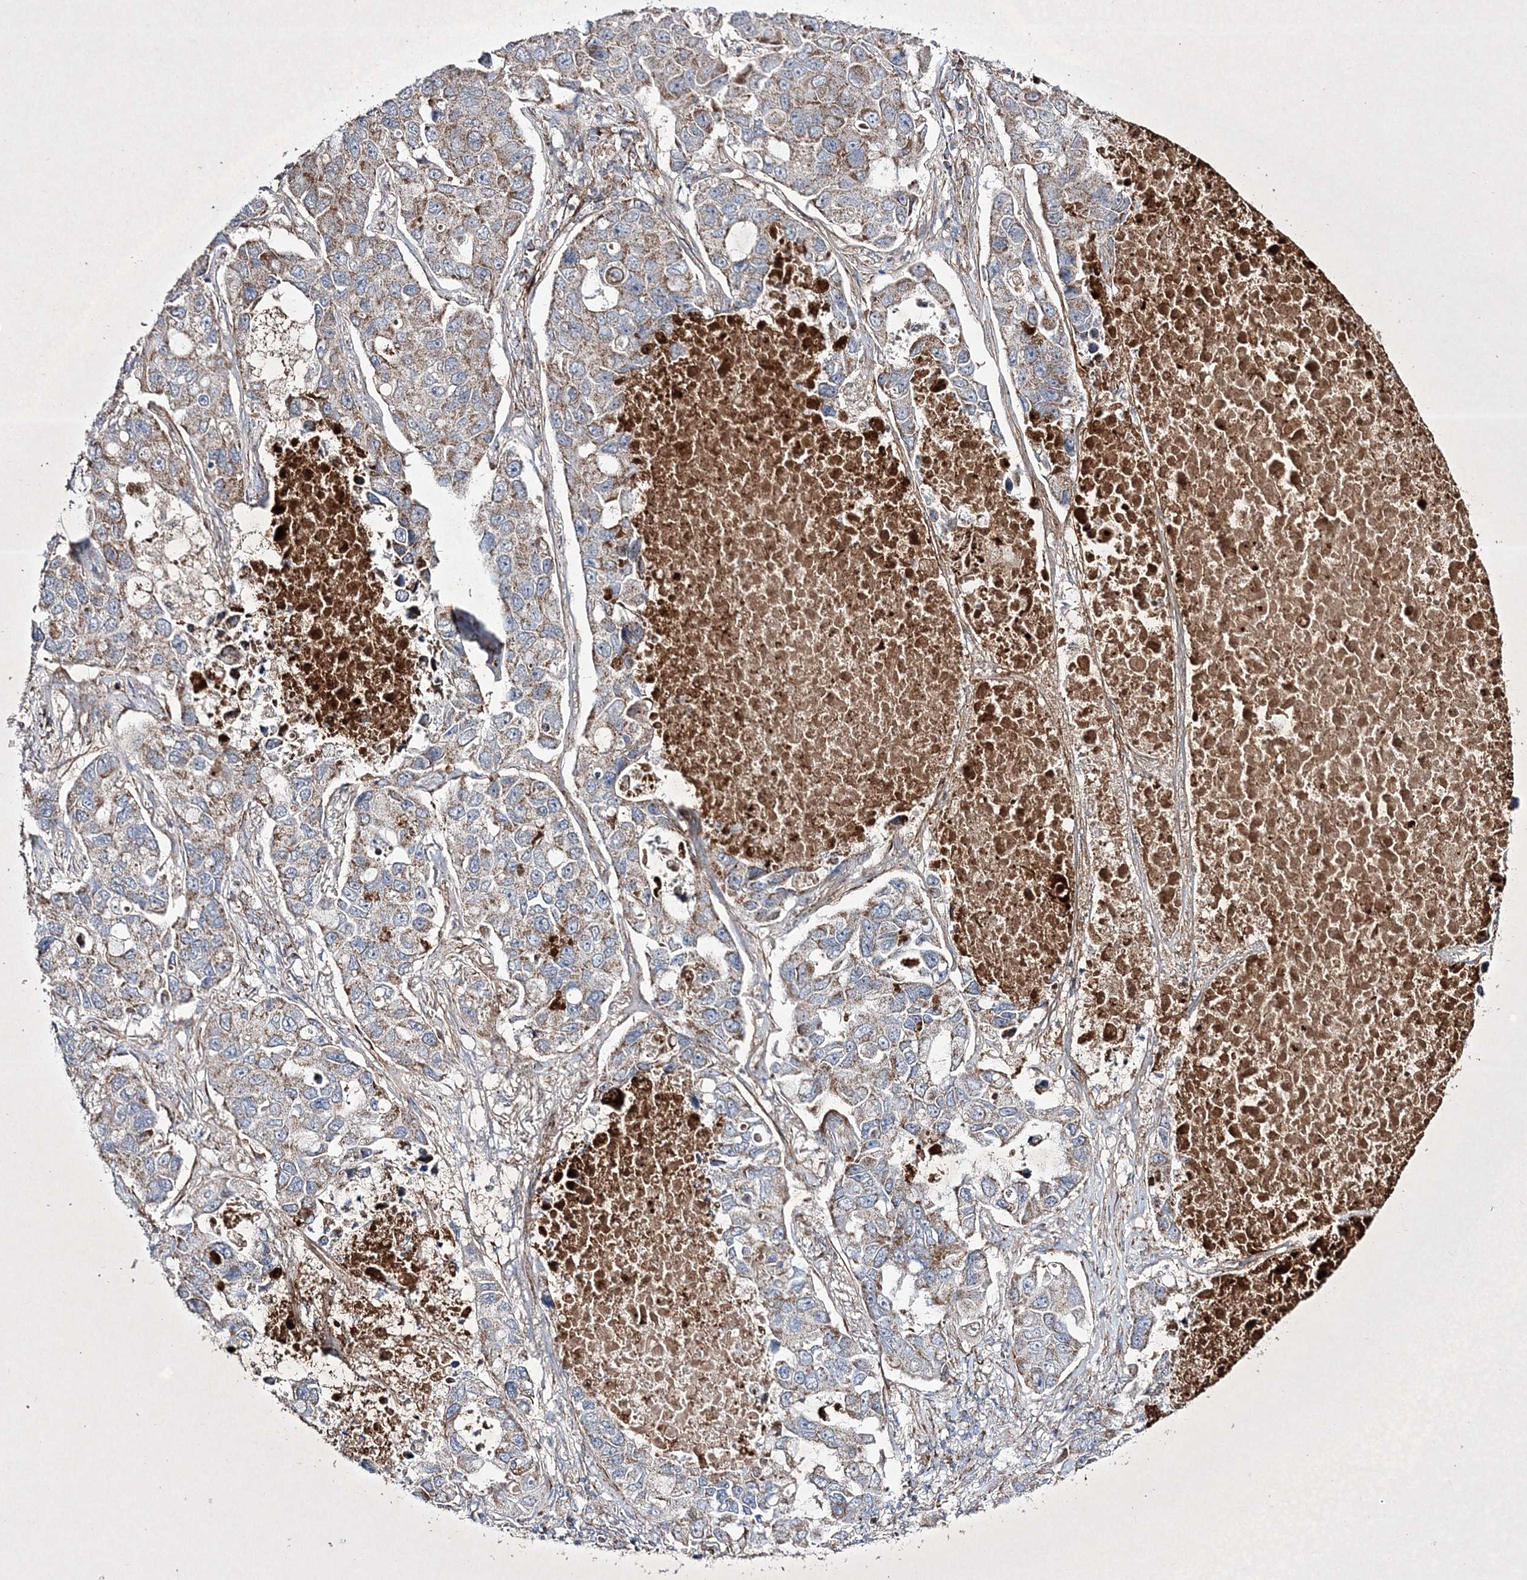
{"staining": {"intensity": "moderate", "quantity": "<25%", "location": "cytoplasmic/membranous"}, "tissue": "lung cancer", "cell_type": "Tumor cells", "image_type": "cancer", "snomed": [{"axis": "morphology", "description": "Adenocarcinoma, NOS"}, {"axis": "topography", "description": "Lung"}], "caption": "About <25% of tumor cells in human adenocarcinoma (lung) exhibit moderate cytoplasmic/membranous protein staining as visualized by brown immunohistochemical staining.", "gene": "RICTOR", "patient": {"sex": "male", "age": 64}}